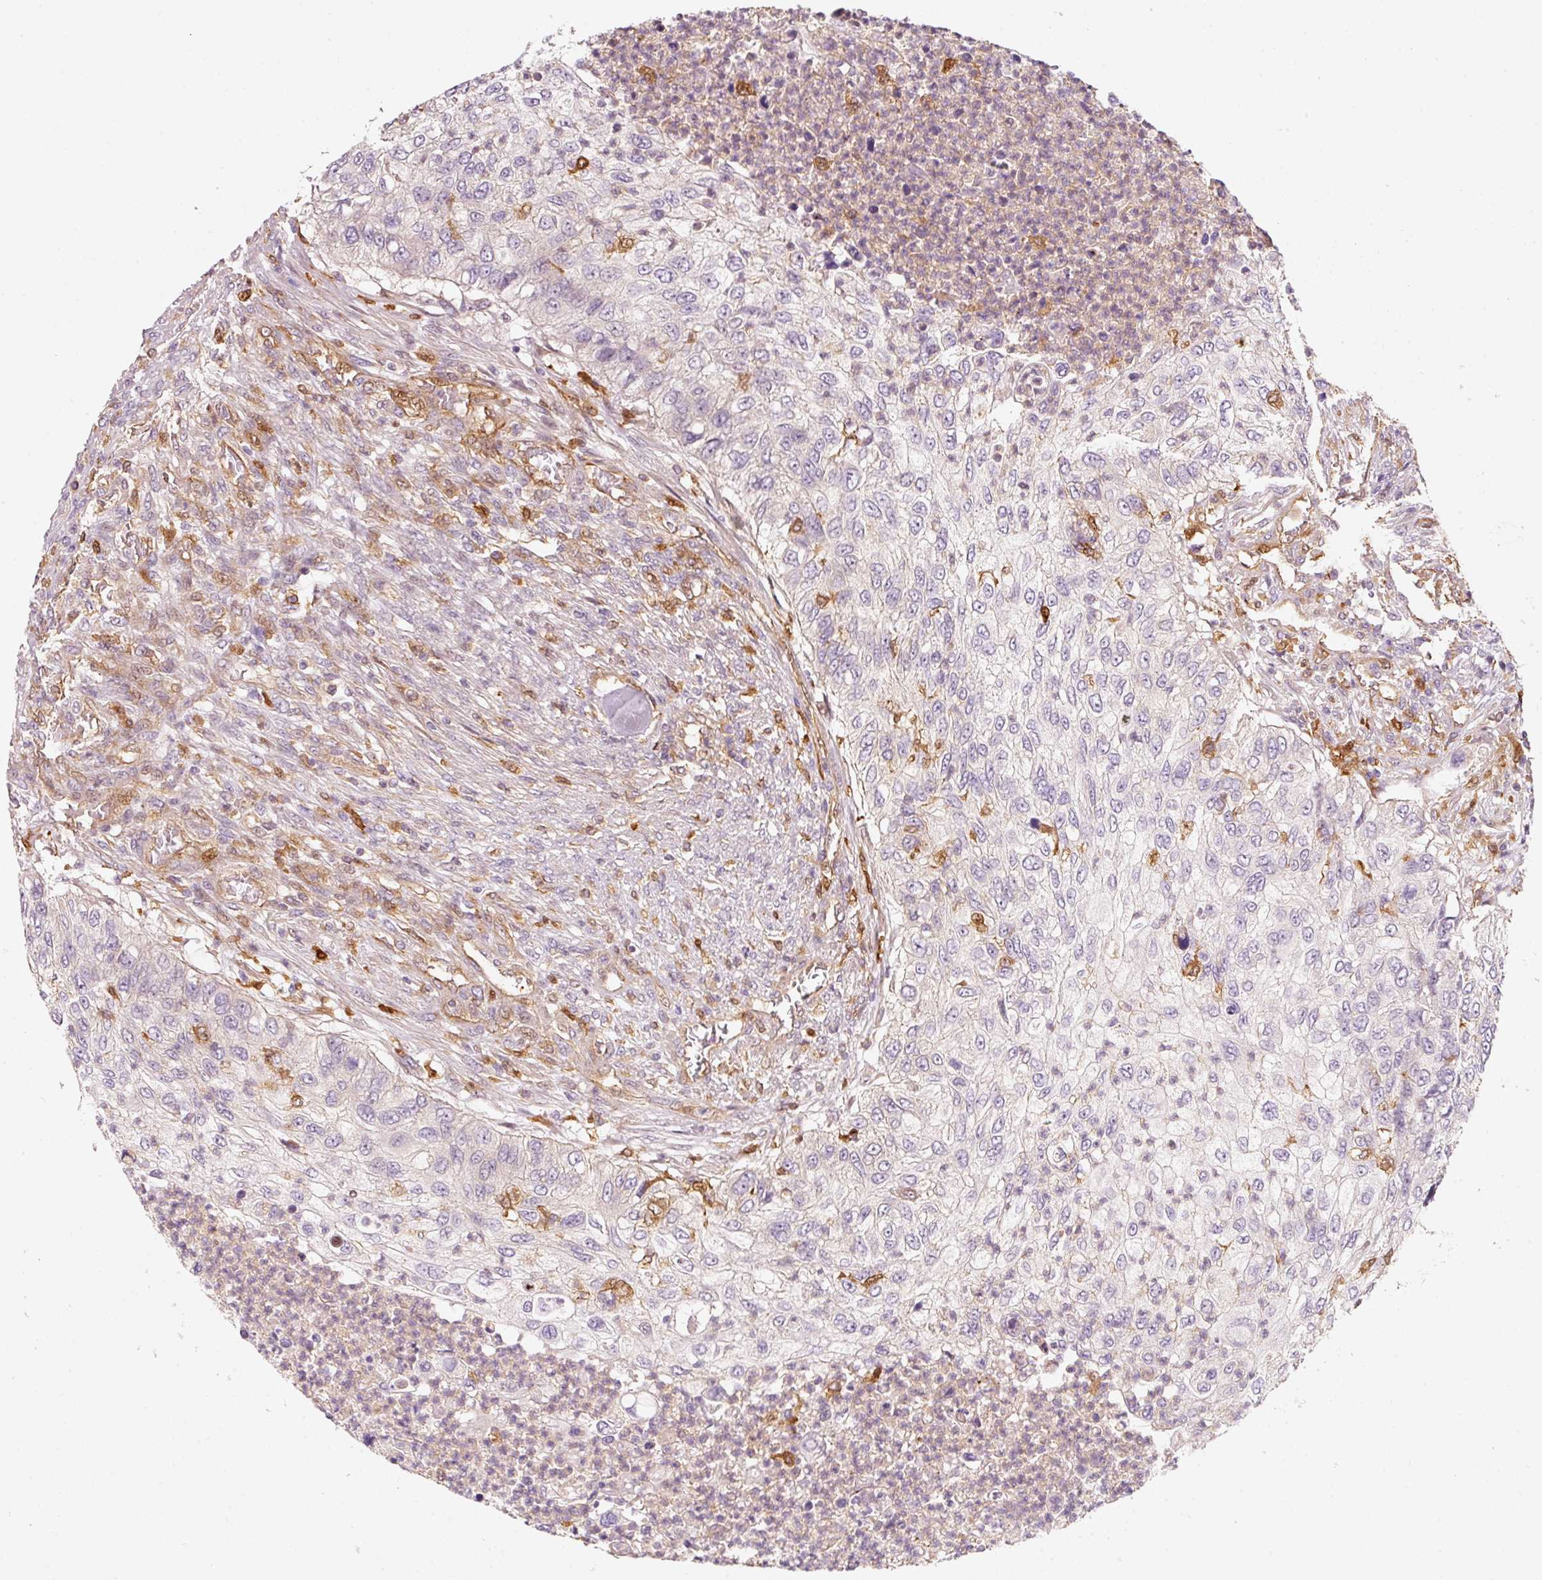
{"staining": {"intensity": "negative", "quantity": "none", "location": "none"}, "tissue": "urothelial cancer", "cell_type": "Tumor cells", "image_type": "cancer", "snomed": [{"axis": "morphology", "description": "Urothelial carcinoma, High grade"}, {"axis": "topography", "description": "Urinary bladder"}], "caption": "An image of urothelial carcinoma (high-grade) stained for a protein displays no brown staining in tumor cells.", "gene": "IQGAP2", "patient": {"sex": "female", "age": 60}}